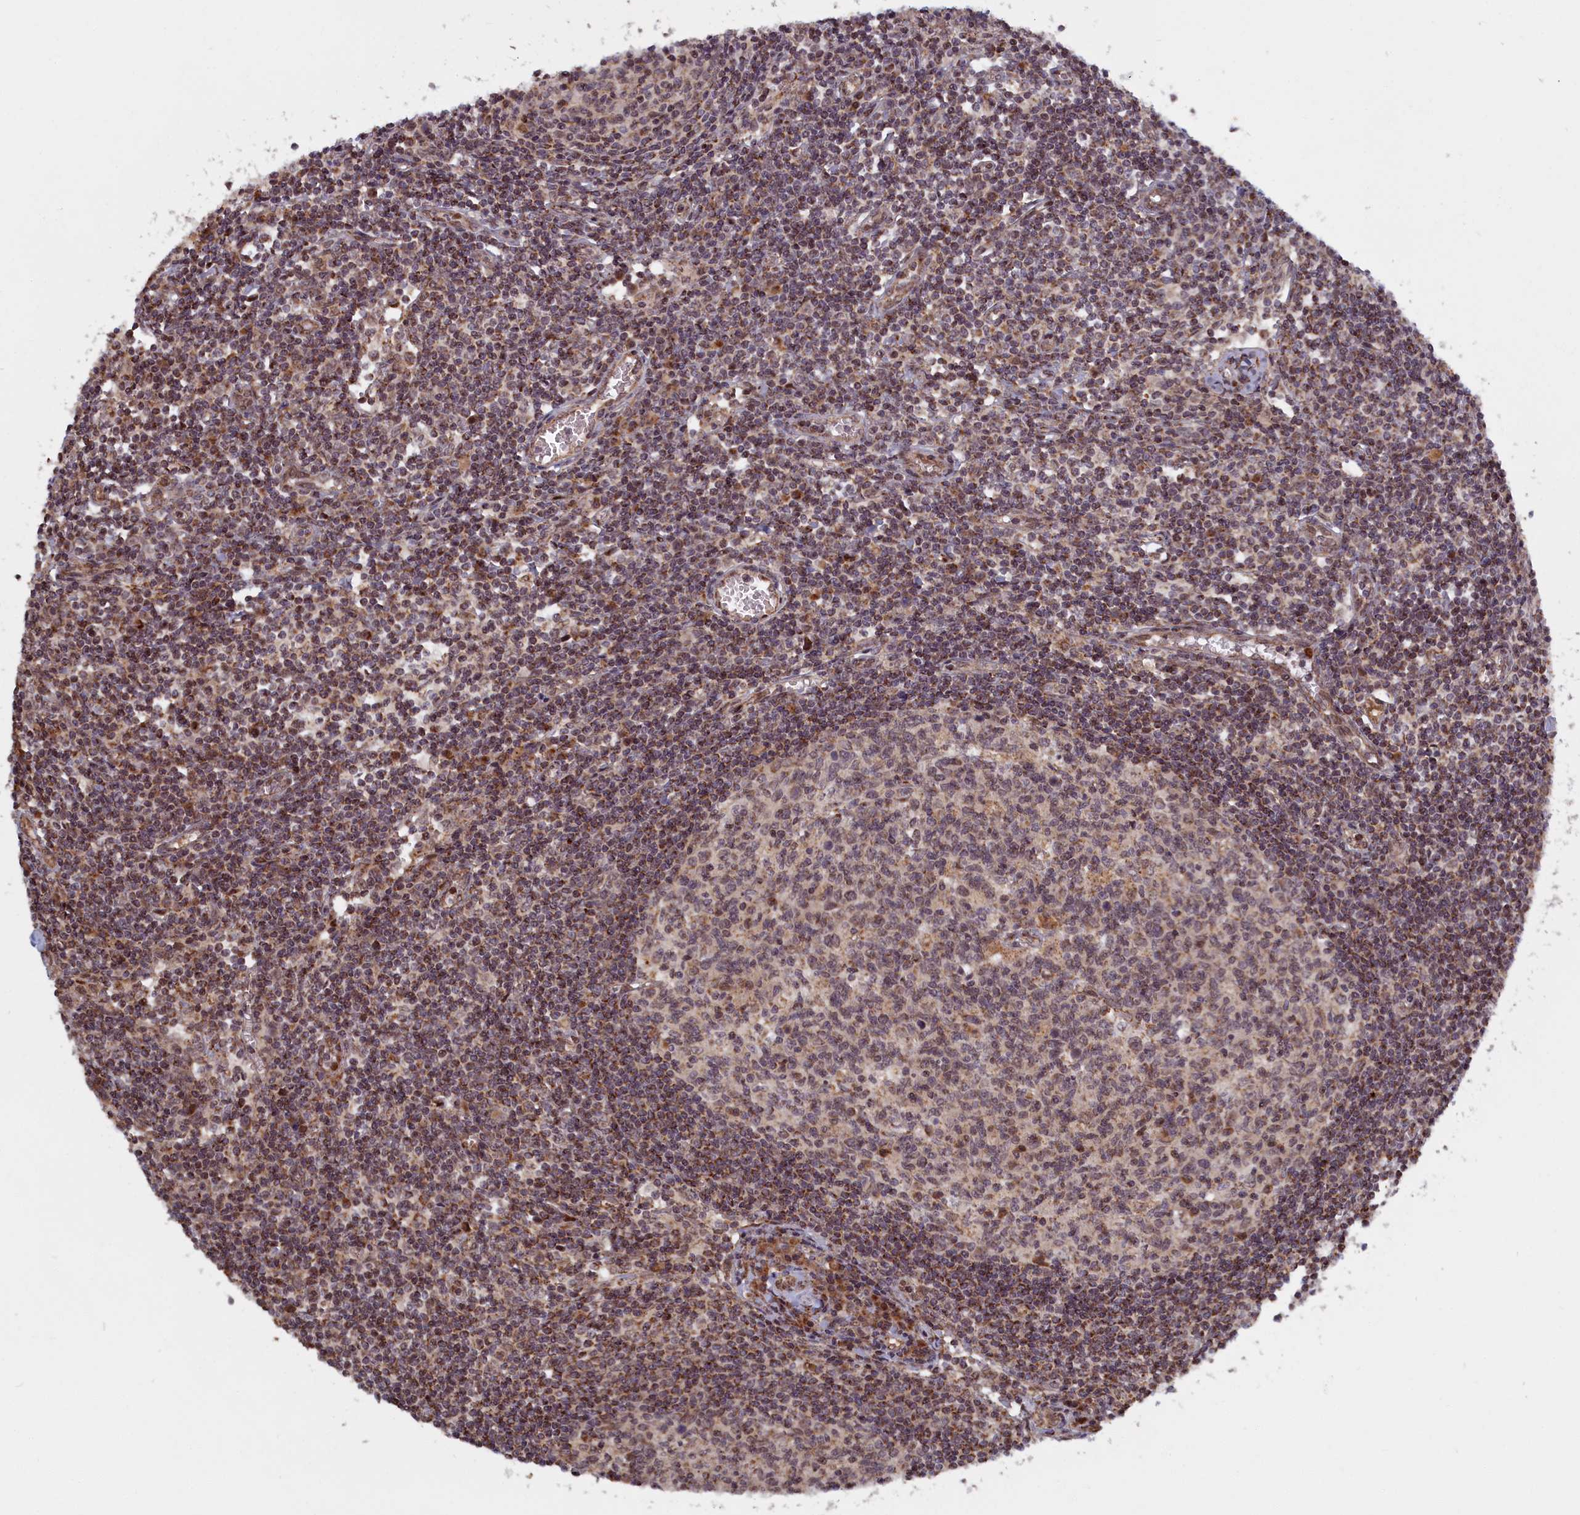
{"staining": {"intensity": "weak", "quantity": "25%-75%", "location": "cytoplasmic/membranous,nuclear"}, "tissue": "lymph node", "cell_type": "Germinal center cells", "image_type": "normal", "snomed": [{"axis": "morphology", "description": "Normal tissue, NOS"}, {"axis": "topography", "description": "Lymph node"}], "caption": "Immunohistochemistry micrograph of benign lymph node: lymph node stained using immunohistochemistry (IHC) demonstrates low levels of weak protein expression localized specifically in the cytoplasmic/membranous,nuclear of germinal center cells, appearing as a cytoplasmic/membranous,nuclear brown color.", "gene": "PLA2G10", "patient": {"sex": "female", "age": 55}}